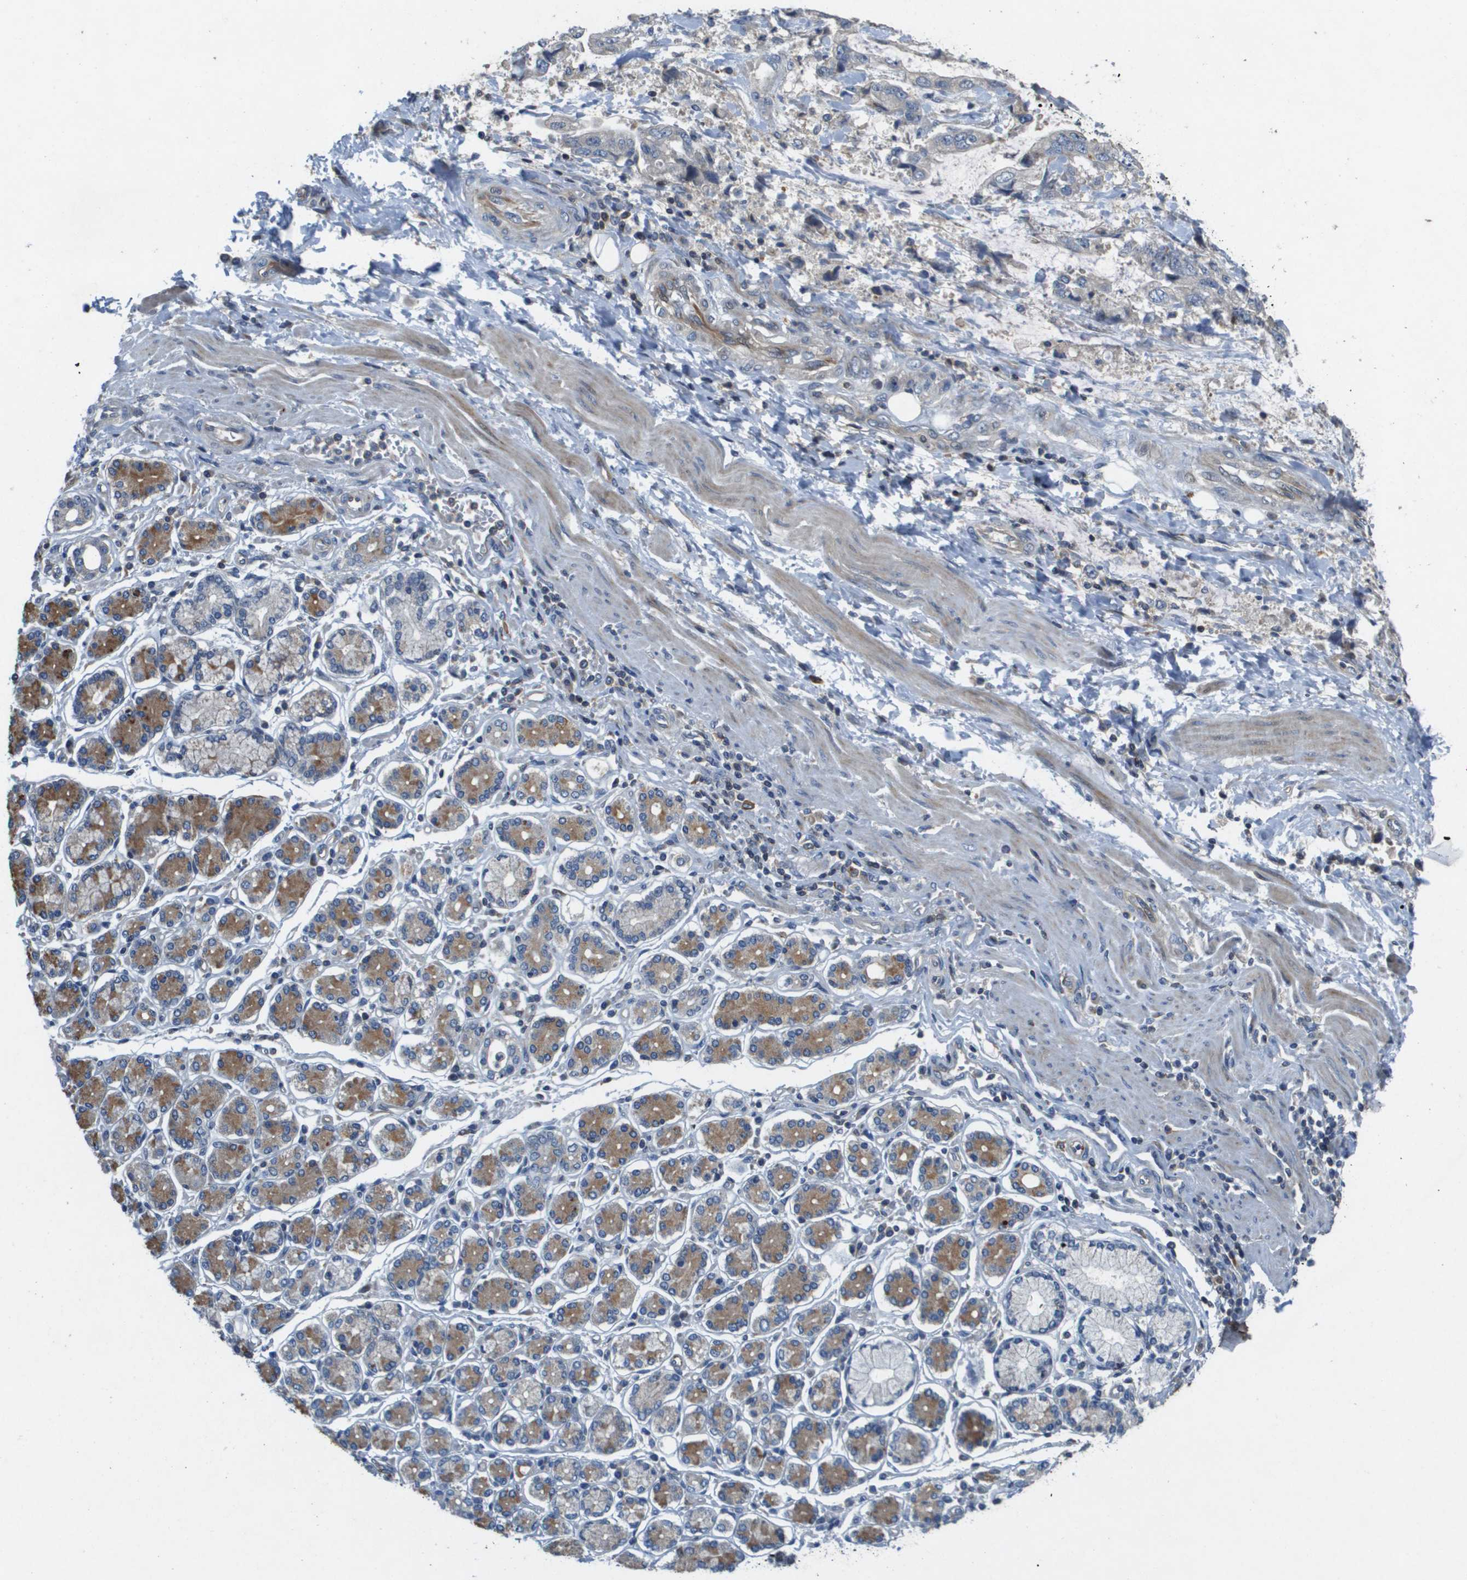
{"staining": {"intensity": "negative", "quantity": "none", "location": "none"}, "tissue": "stomach cancer", "cell_type": "Tumor cells", "image_type": "cancer", "snomed": [{"axis": "morphology", "description": "Normal tissue, NOS"}, {"axis": "morphology", "description": "Adenocarcinoma, NOS"}, {"axis": "topography", "description": "Stomach"}], "caption": "High magnification brightfield microscopy of stomach cancer (adenocarcinoma) stained with DAB (brown) and counterstained with hematoxylin (blue): tumor cells show no significant positivity.", "gene": "SCN4B", "patient": {"sex": "male", "age": 62}}